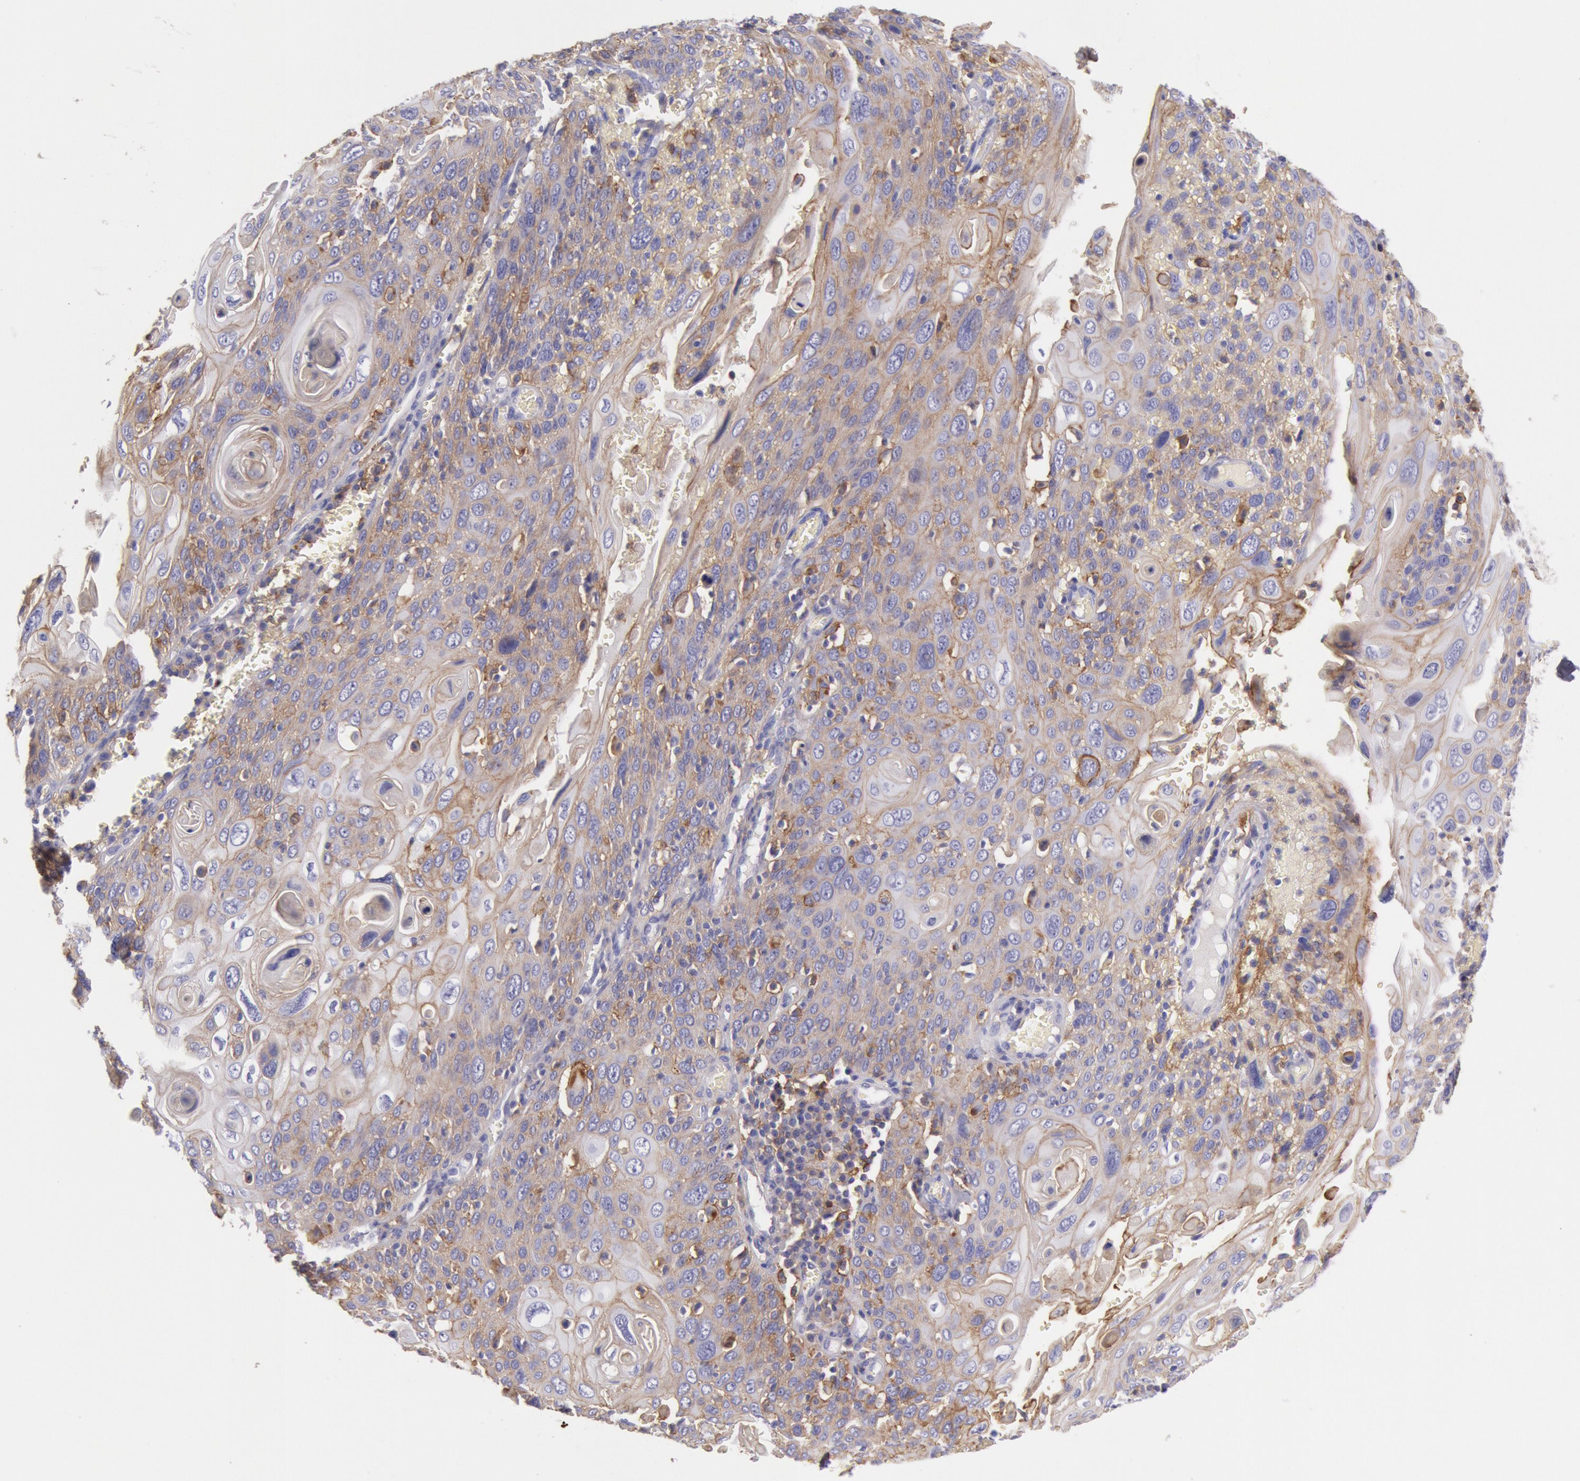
{"staining": {"intensity": "weak", "quantity": "25%-75%", "location": "cytoplasmic/membranous"}, "tissue": "cervical cancer", "cell_type": "Tumor cells", "image_type": "cancer", "snomed": [{"axis": "morphology", "description": "Squamous cell carcinoma, NOS"}, {"axis": "topography", "description": "Cervix"}], "caption": "IHC photomicrograph of cervical cancer (squamous cell carcinoma) stained for a protein (brown), which displays low levels of weak cytoplasmic/membranous positivity in approximately 25%-75% of tumor cells.", "gene": "LYN", "patient": {"sex": "female", "age": 54}}